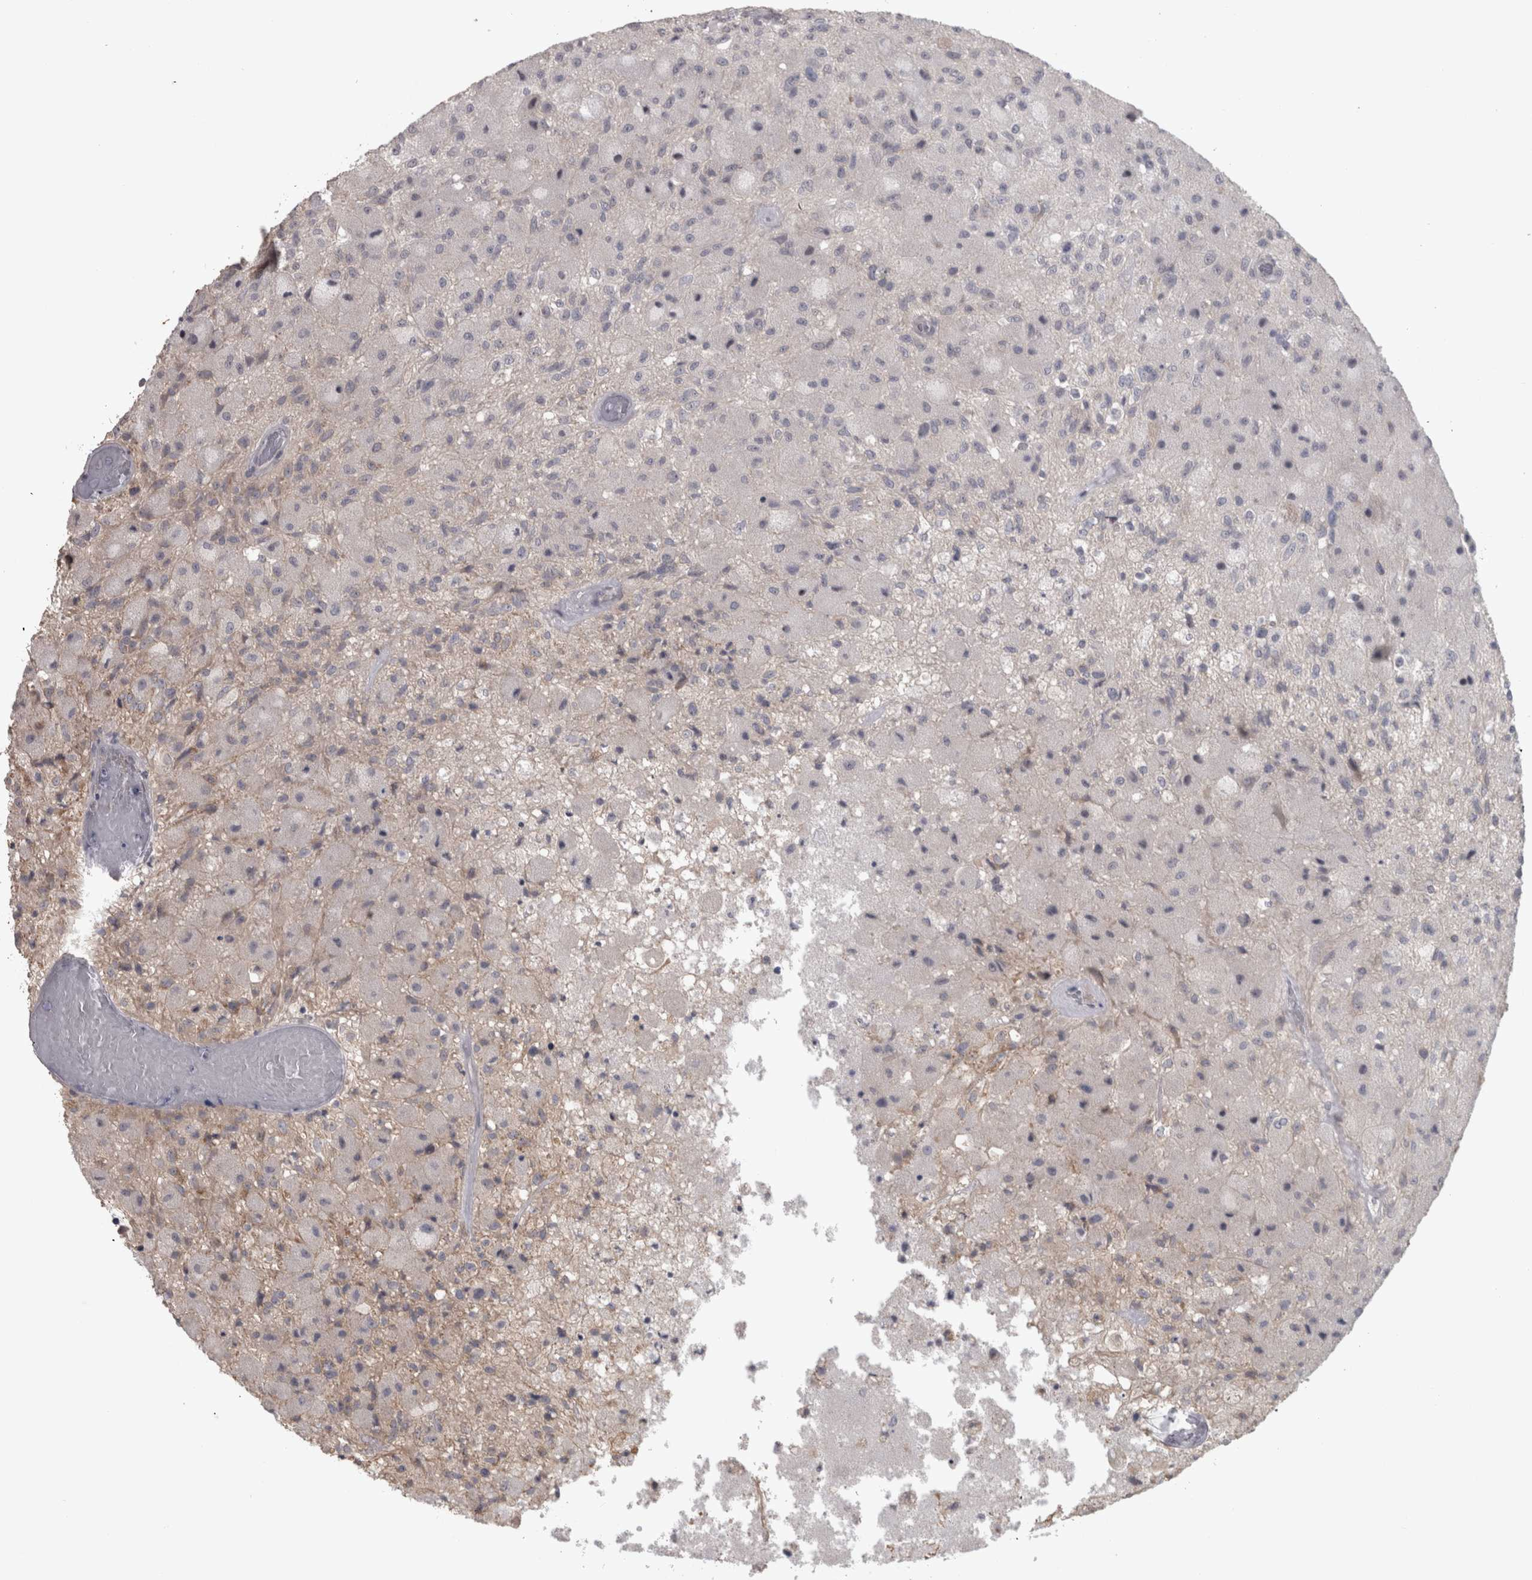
{"staining": {"intensity": "negative", "quantity": "none", "location": "none"}, "tissue": "glioma", "cell_type": "Tumor cells", "image_type": "cancer", "snomed": [{"axis": "morphology", "description": "Normal tissue, NOS"}, {"axis": "morphology", "description": "Glioma, malignant, High grade"}, {"axis": "topography", "description": "Cerebral cortex"}], "caption": "This is an IHC image of human malignant glioma (high-grade). There is no positivity in tumor cells.", "gene": "PPP1R12B", "patient": {"sex": "male", "age": 77}}